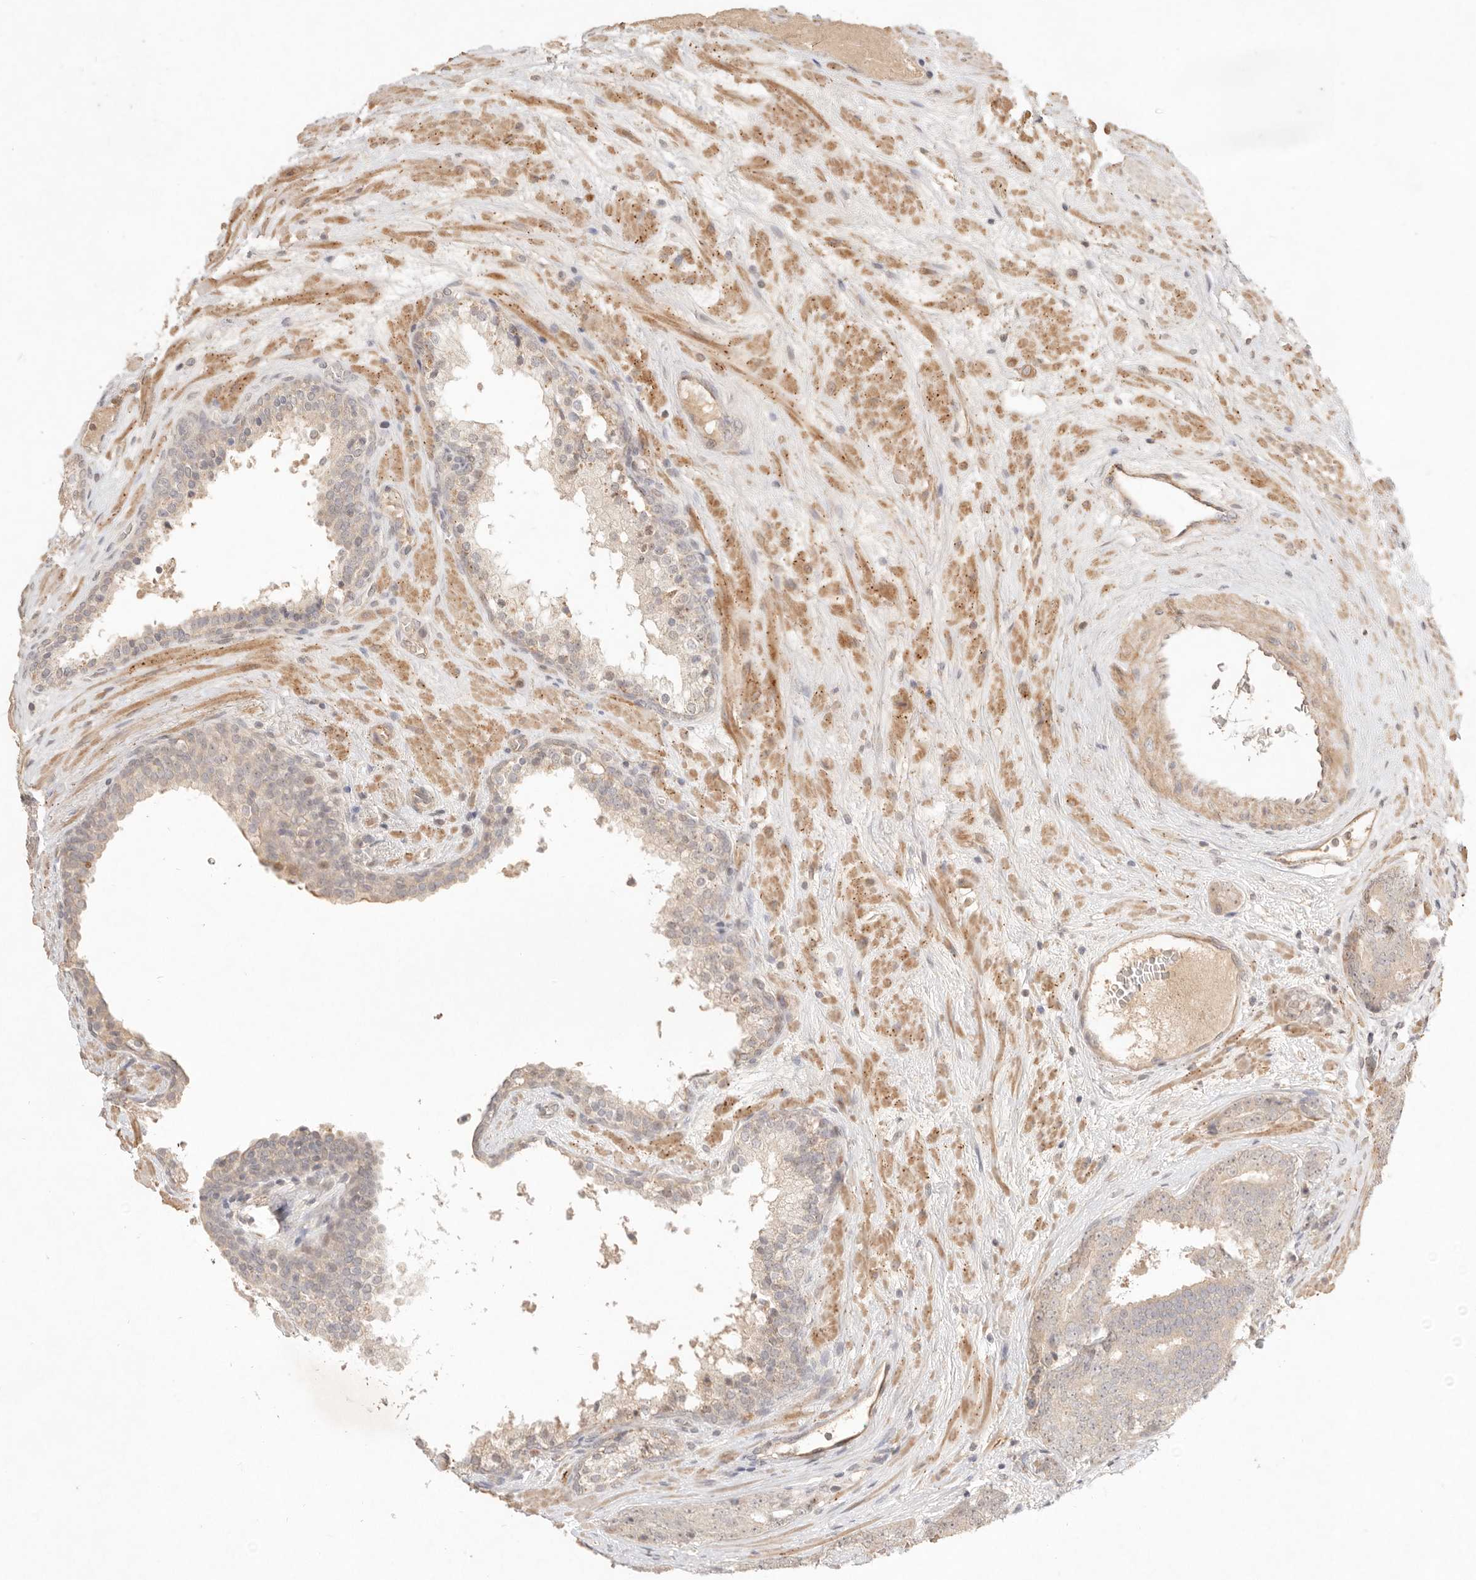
{"staining": {"intensity": "weak", "quantity": "<25%", "location": "nuclear"}, "tissue": "prostate cancer", "cell_type": "Tumor cells", "image_type": "cancer", "snomed": [{"axis": "morphology", "description": "Adenocarcinoma, High grade"}, {"axis": "topography", "description": "Prostate"}], "caption": "IHC photomicrograph of neoplastic tissue: human prostate cancer stained with DAB (3,3'-diaminobenzidine) exhibits no significant protein positivity in tumor cells.", "gene": "MEP1A", "patient": {"sex": "male", "age": 56}}